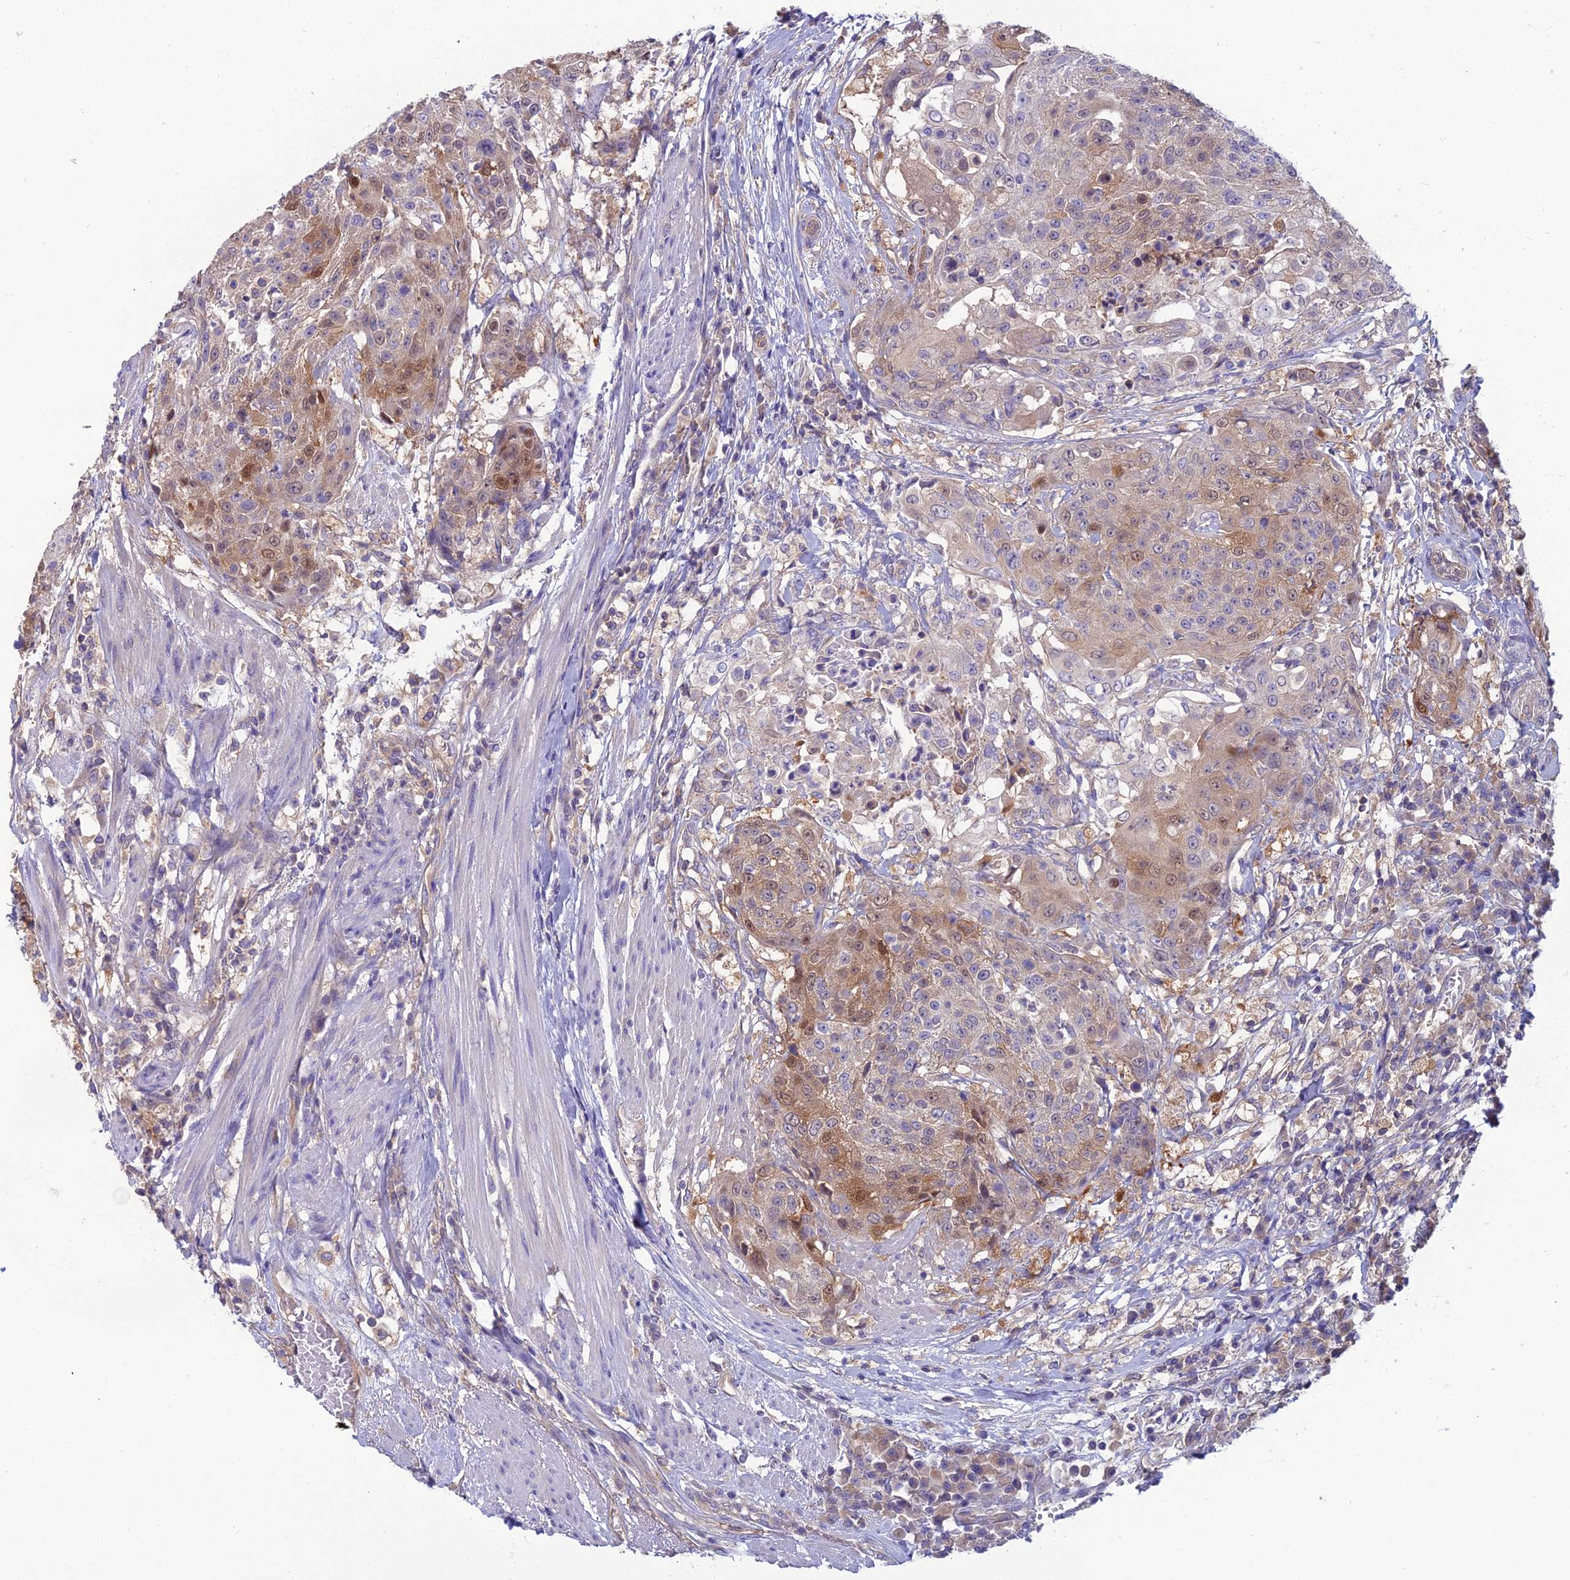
{"staining": {"intensity": "moderate", "quantity": "<25%", "location": "cytoplasmic/membranous,nuclear"}, "tissue": "urothelial cancer", "cell_type": "Tumor cells", "image_type": "cancer", "snomed": [{"axis": "morphology", "description": "Urothelial carcinoma, High grade"}, {"axis": "topography", "description": "Urinary bladder"}], "caption": "Immunohistochemistry (DAB) staining of urothelial cancer demonstrates moderate cytoplasmic/membranous and nuclear protein expression in approximately <25% of tumor cells.", "gene": "MVD", "patient": {"sex": "female", "age": 63}}